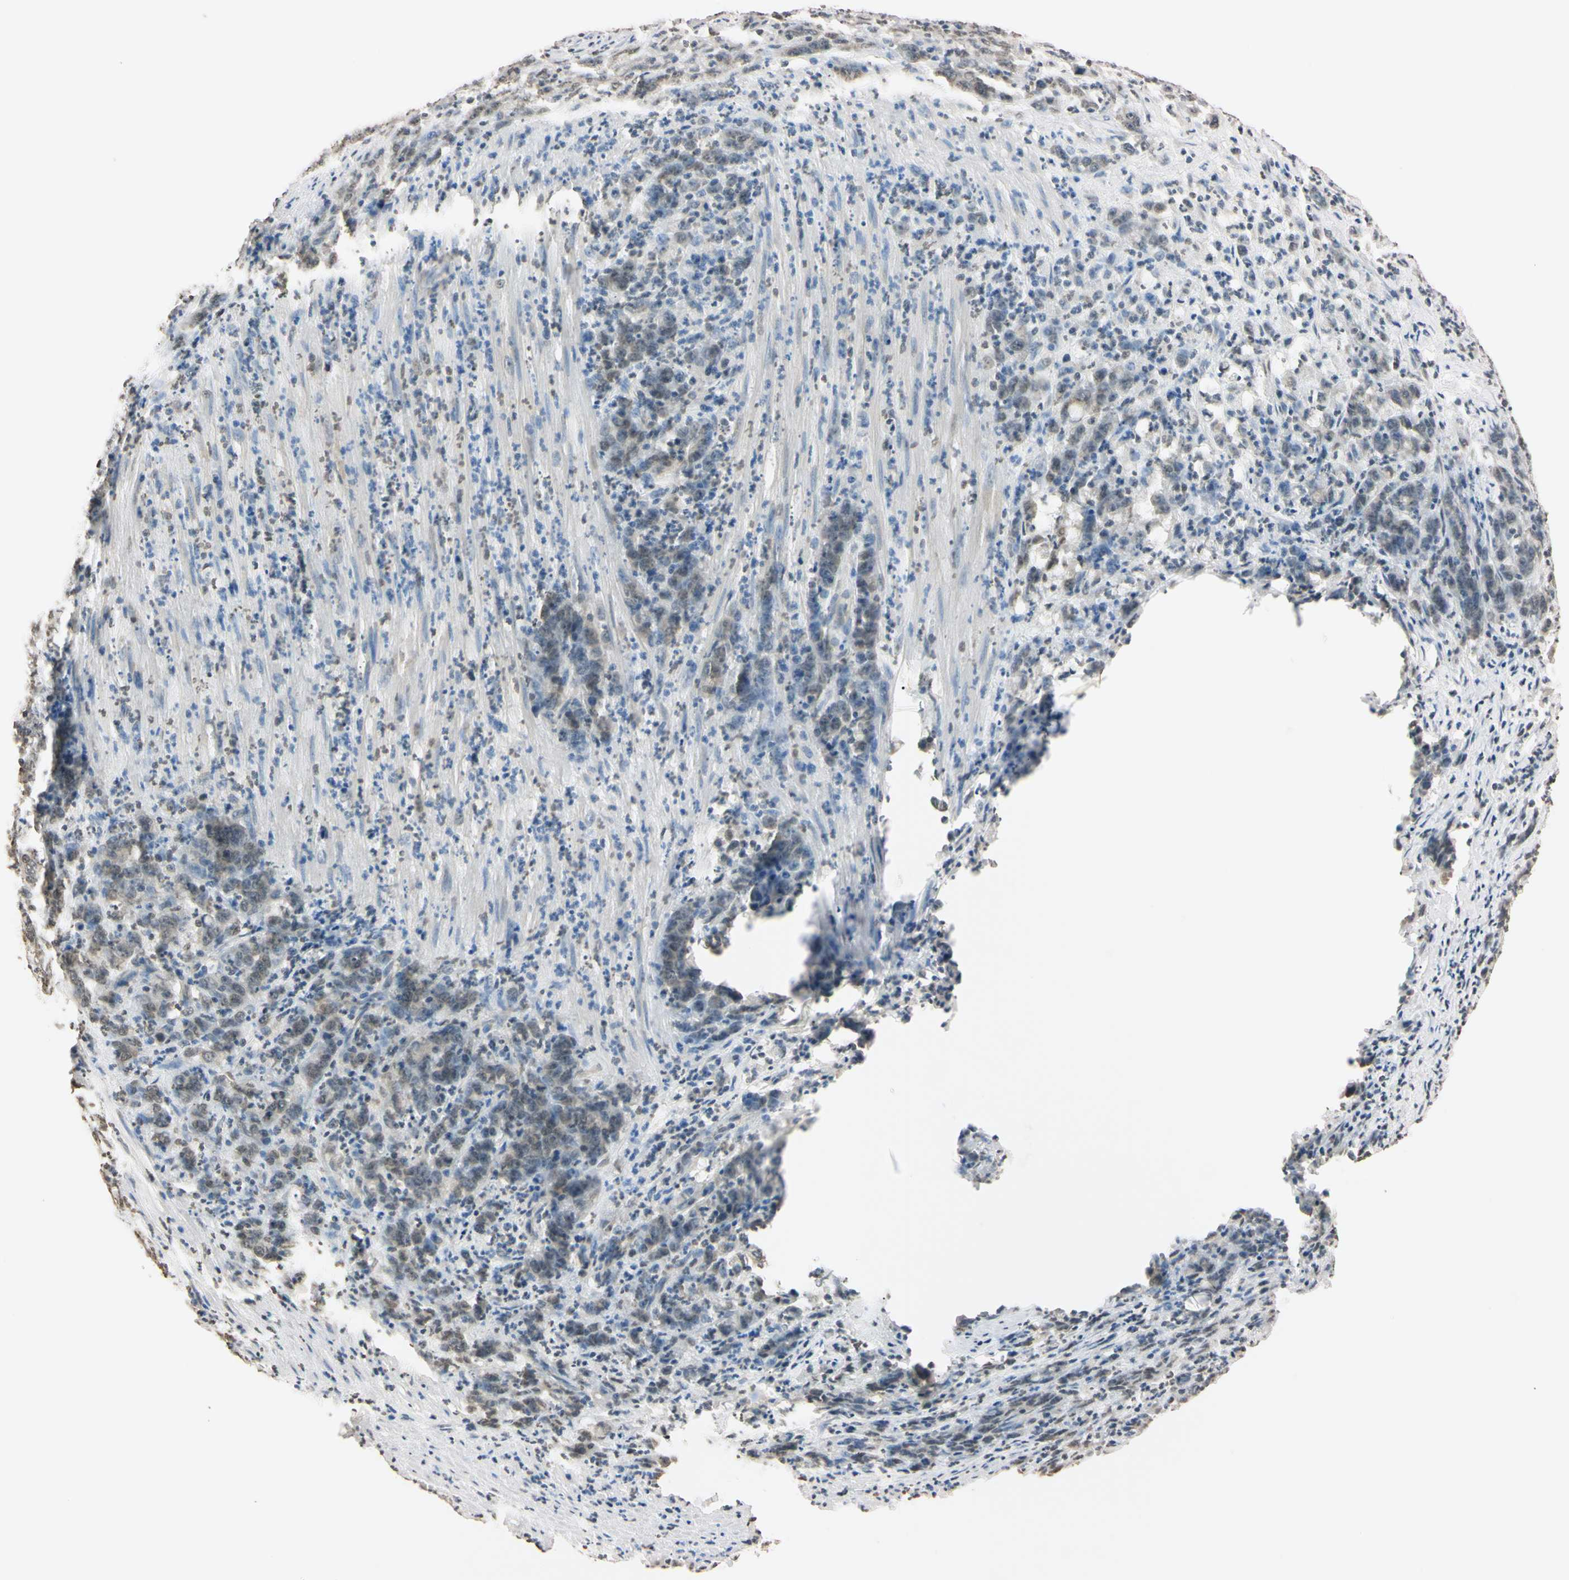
{"staining": {"intensity": "weak", "quantity": "25%-75%", "location": "nuclear"}, "tissue": "stomach cancer", "cell_type": "Tumor cells", "image_type": "cancer", "snomed": [{"axis": "morphology", "description": "Adenocarcinoma, NOS"}, {"axis": "topography", "description": "Stomach, lower"}], "caption": "Stomach cancer stained with a protein marker shows weak staining in tumor cells.", "gene": "CDC45", "patient": {"sex": "female", "age": 71}}